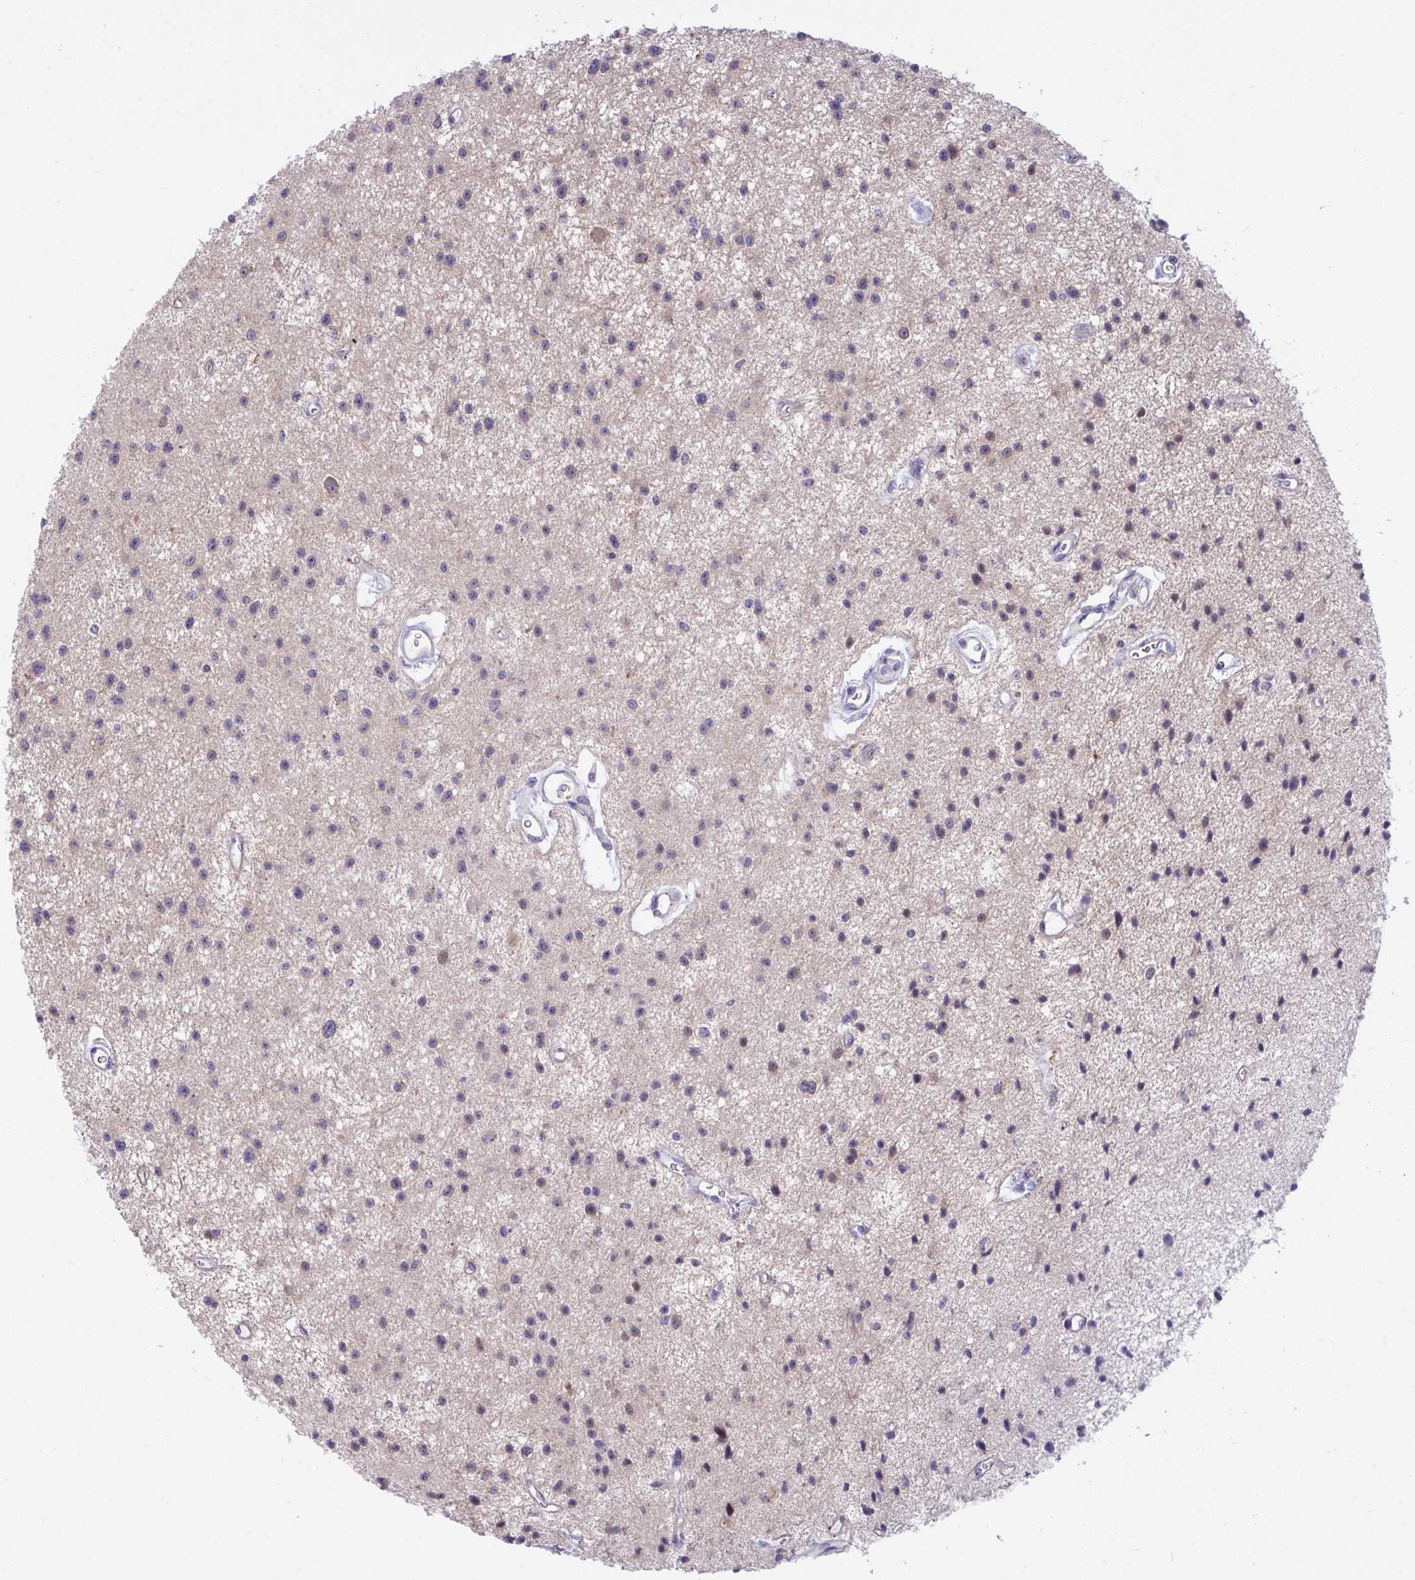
{"staining": {"intensity": "weak", "quantity": "<25%", "location": "nuclear"}, "tissue": "glioma", "cell_type": "Tumor cells", "image_type": "cancer", "snomed": [{"axis": "morphology", "description": "Glioma, malignant, Low grade"}, {"axis": "topography", "description": "Brain"}], "caption": "Immunohistochemical staining of human glioma reveals no significant positivity in tumor cells. (Brightfield microscopy of DAB (3,3'-diaminobenzidine) IHC at high magnification).", "gene": "CENPQ", "patient": {"sex": "male", "age": 43}}